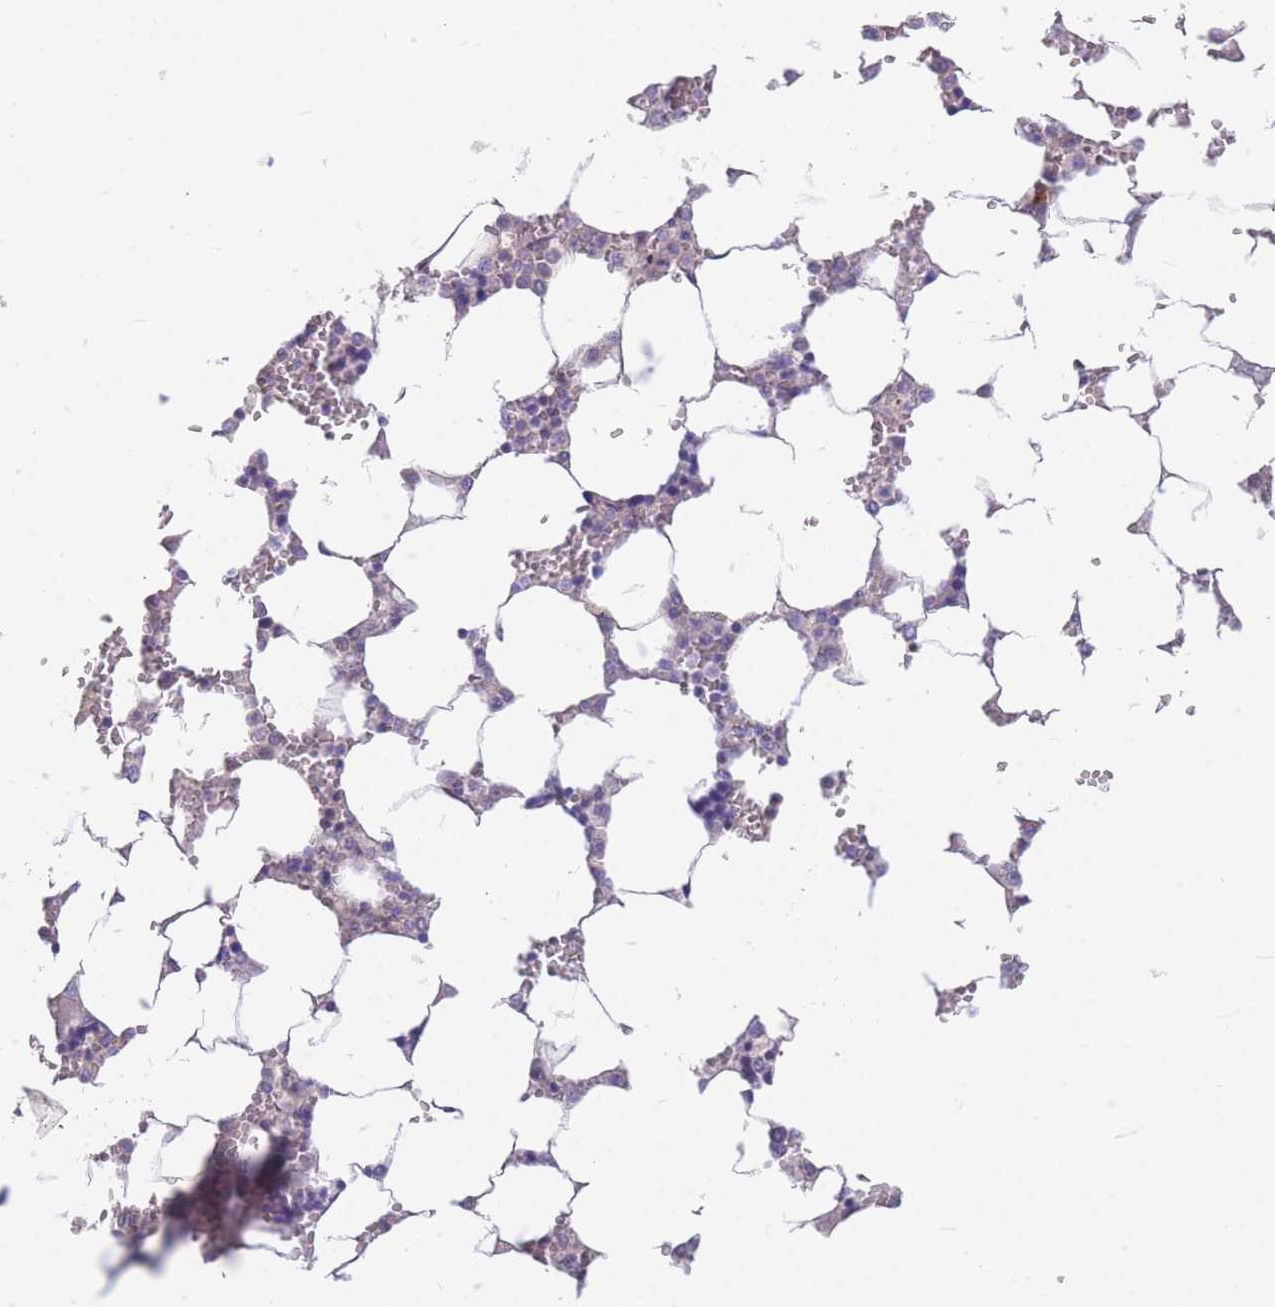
{"staining": {"intensity": "moderate", "quantity": "<25%", "location": "cytoplasmic/membranous"}, "tissue": "bone marrow", "cell_type": "Hematopoietic cells", "image_type": "normal", "snomed": [{"axis": "morphology", "description": "Normal tissue, NOS"}, {"axis": "topography", "description": "Bone marrow"}], "caption": "Moderate cytoplasmic/membranous staining for a protein is identified in about <25% of hematopoietic cells of benign bone marrow using immunohistochemistry (IHC).", "gene": "SHCBP1", "patient": {"sex": "male", "age": 64}}